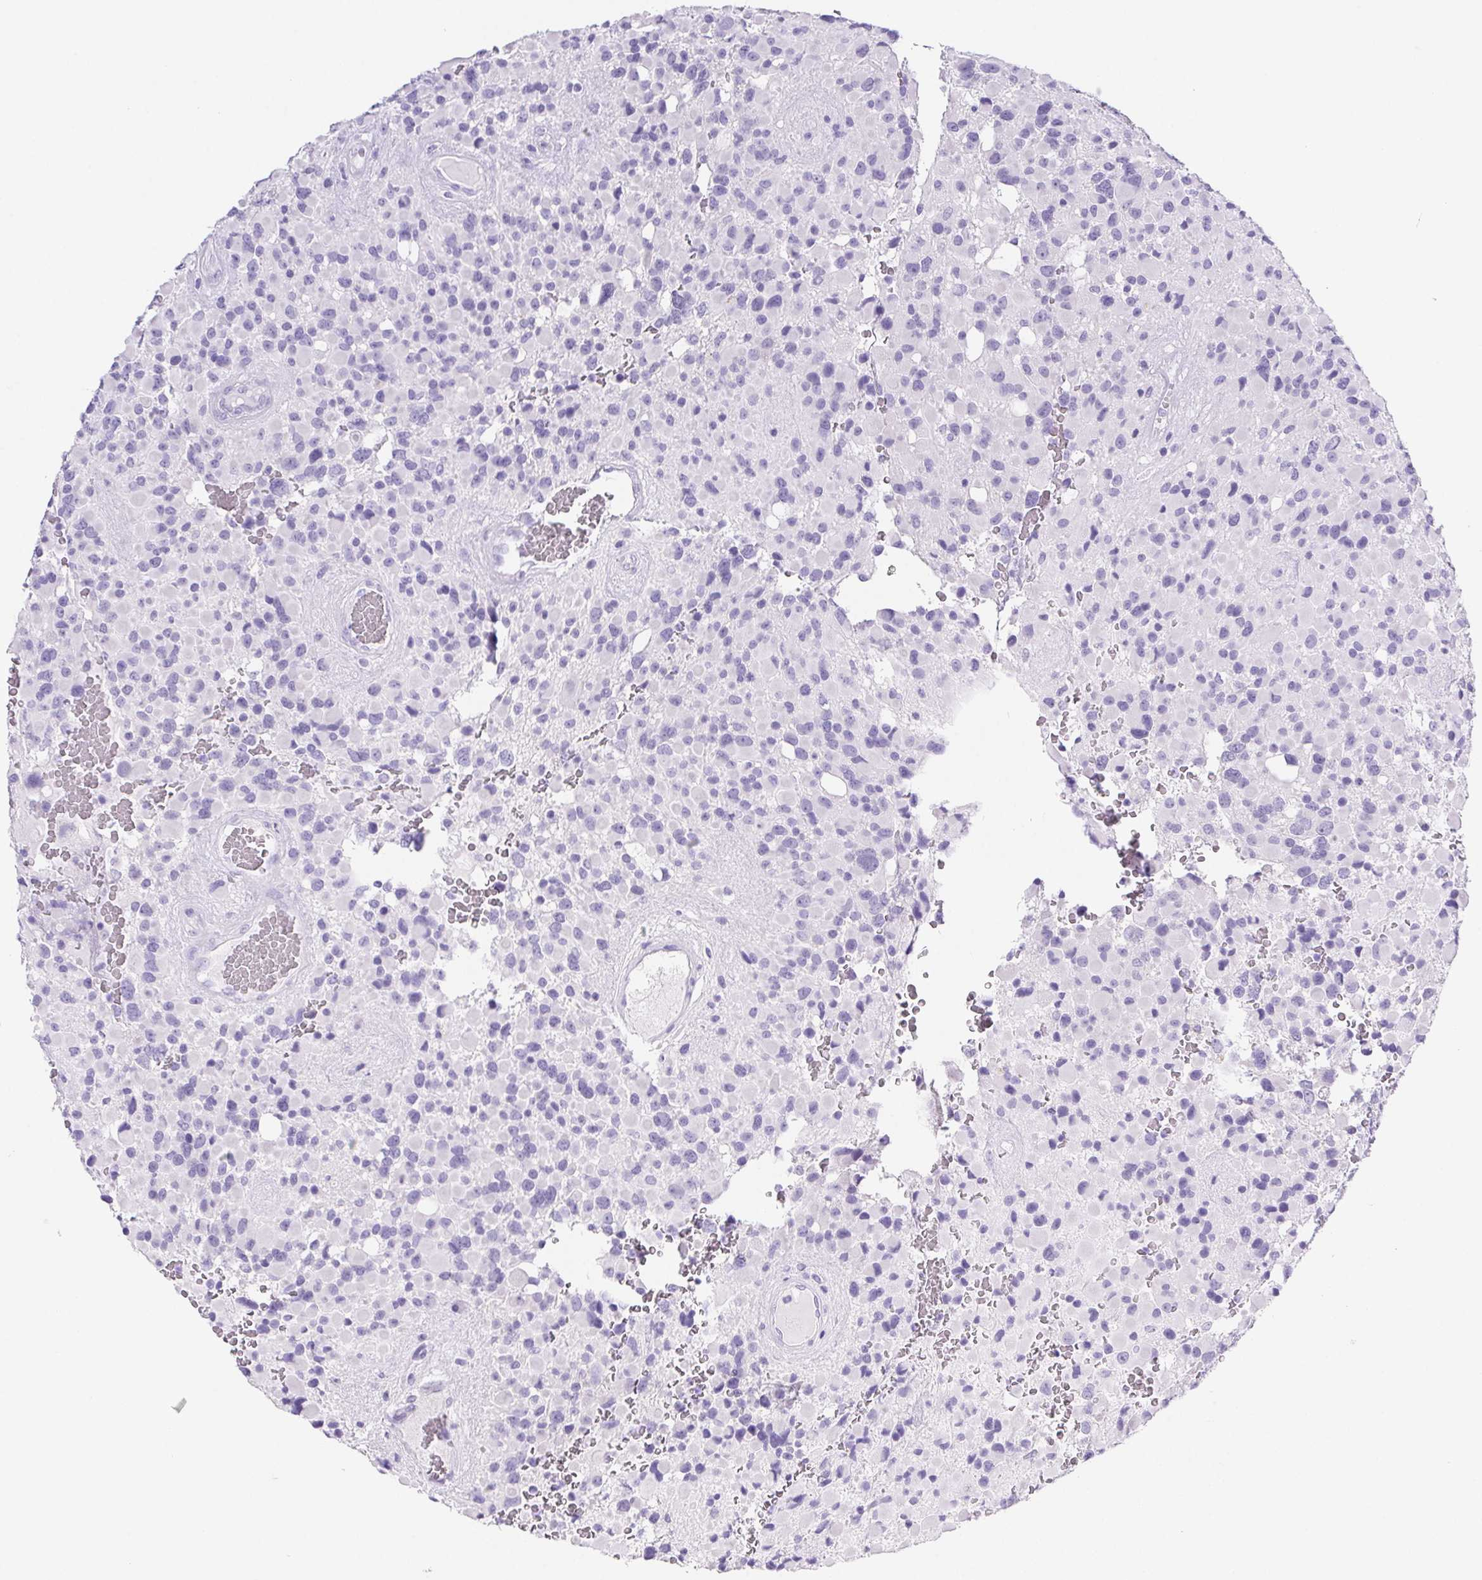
{"staining": {"intensity": "negative", "quantity": "none", "location": "none"}, "tissue": "glioma", "cell_type": "Tumor cells", "image_type": "cancer", "snomed": [{"axis": "morphology", "description": "Glioma, malignant, High grade"}, {"axis": "topography", "description": "Brain"}], "caption": "Malignant glioma (high-grade) was stained to show a protein in brown. There is no significant expression in tumor cells. The staining was performed using DAB (3,3'-diaminobenzidine) to visualize the protein expression in brown, while the nuclei were stained in blue with hematoxylin (Magnification: 20x).", "gene": "PNLIP", "patient": {"sex": "female", "age": 40}}